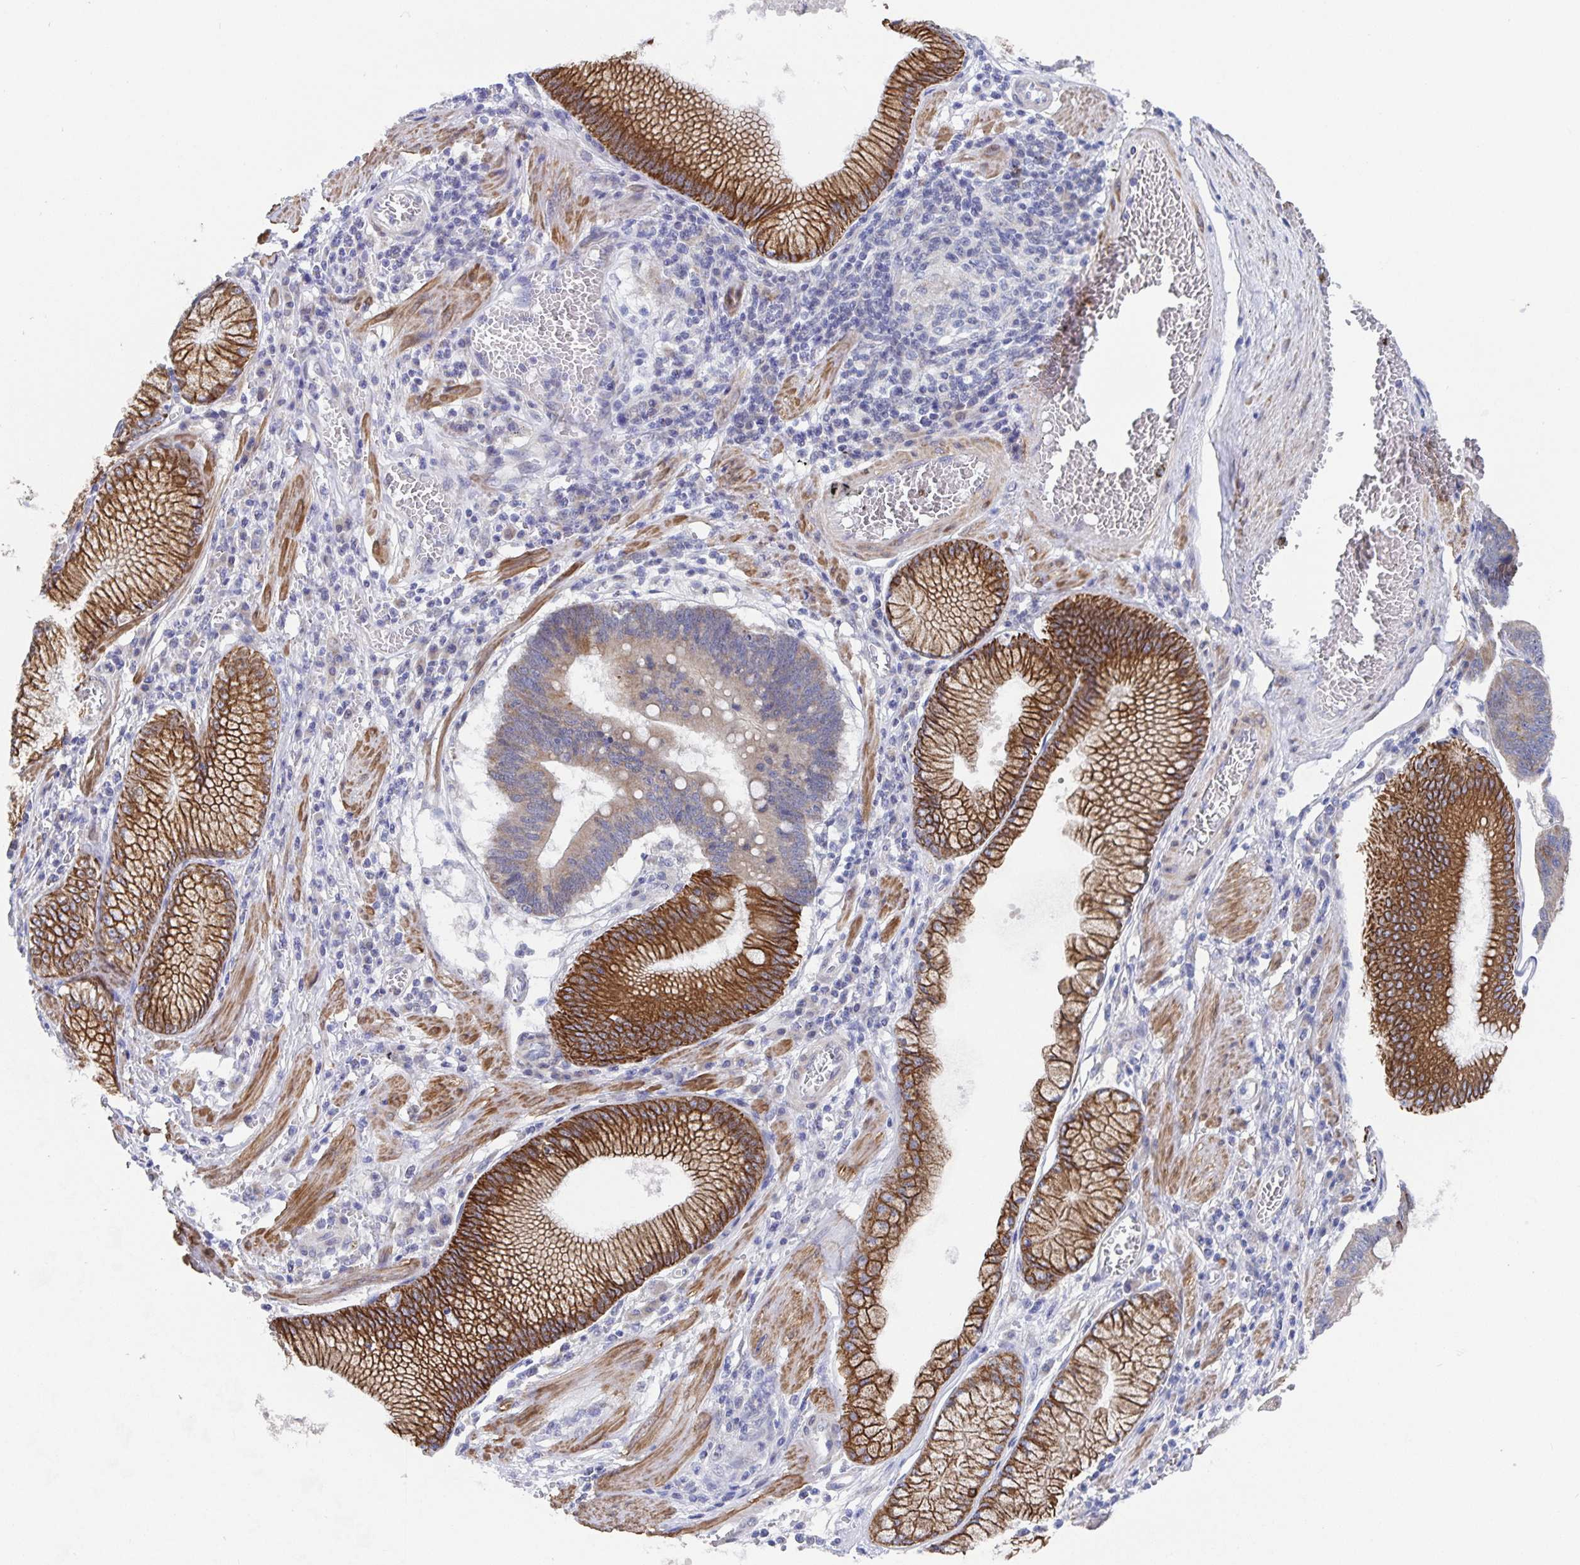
{"staining": {"intensity": "strong", "quantity": "<25%", "location": "cytoplasmic/membranous"}, "tissue": "stomach cancer", "cell_type": "Tumor cells", "image_type": "cancer", "snomed": [{"axis": "morphology", "description": "Adenocarcinoma, NOS"}, {"axis": "topography", "description": "Stomach"}], "caption": "An immunohistochemistry (IHC) image of neoplastic tissue is shown. Protein staining in brown labels strong cytoplasmic/membranous positivity in adenocarcinoma (stomach) within tumor cells. The protein of interest is shown in brown color, while the nuclei are stained blue.", "gene": "ZIK1", "patient": {"sex": "male", "age": 59}}